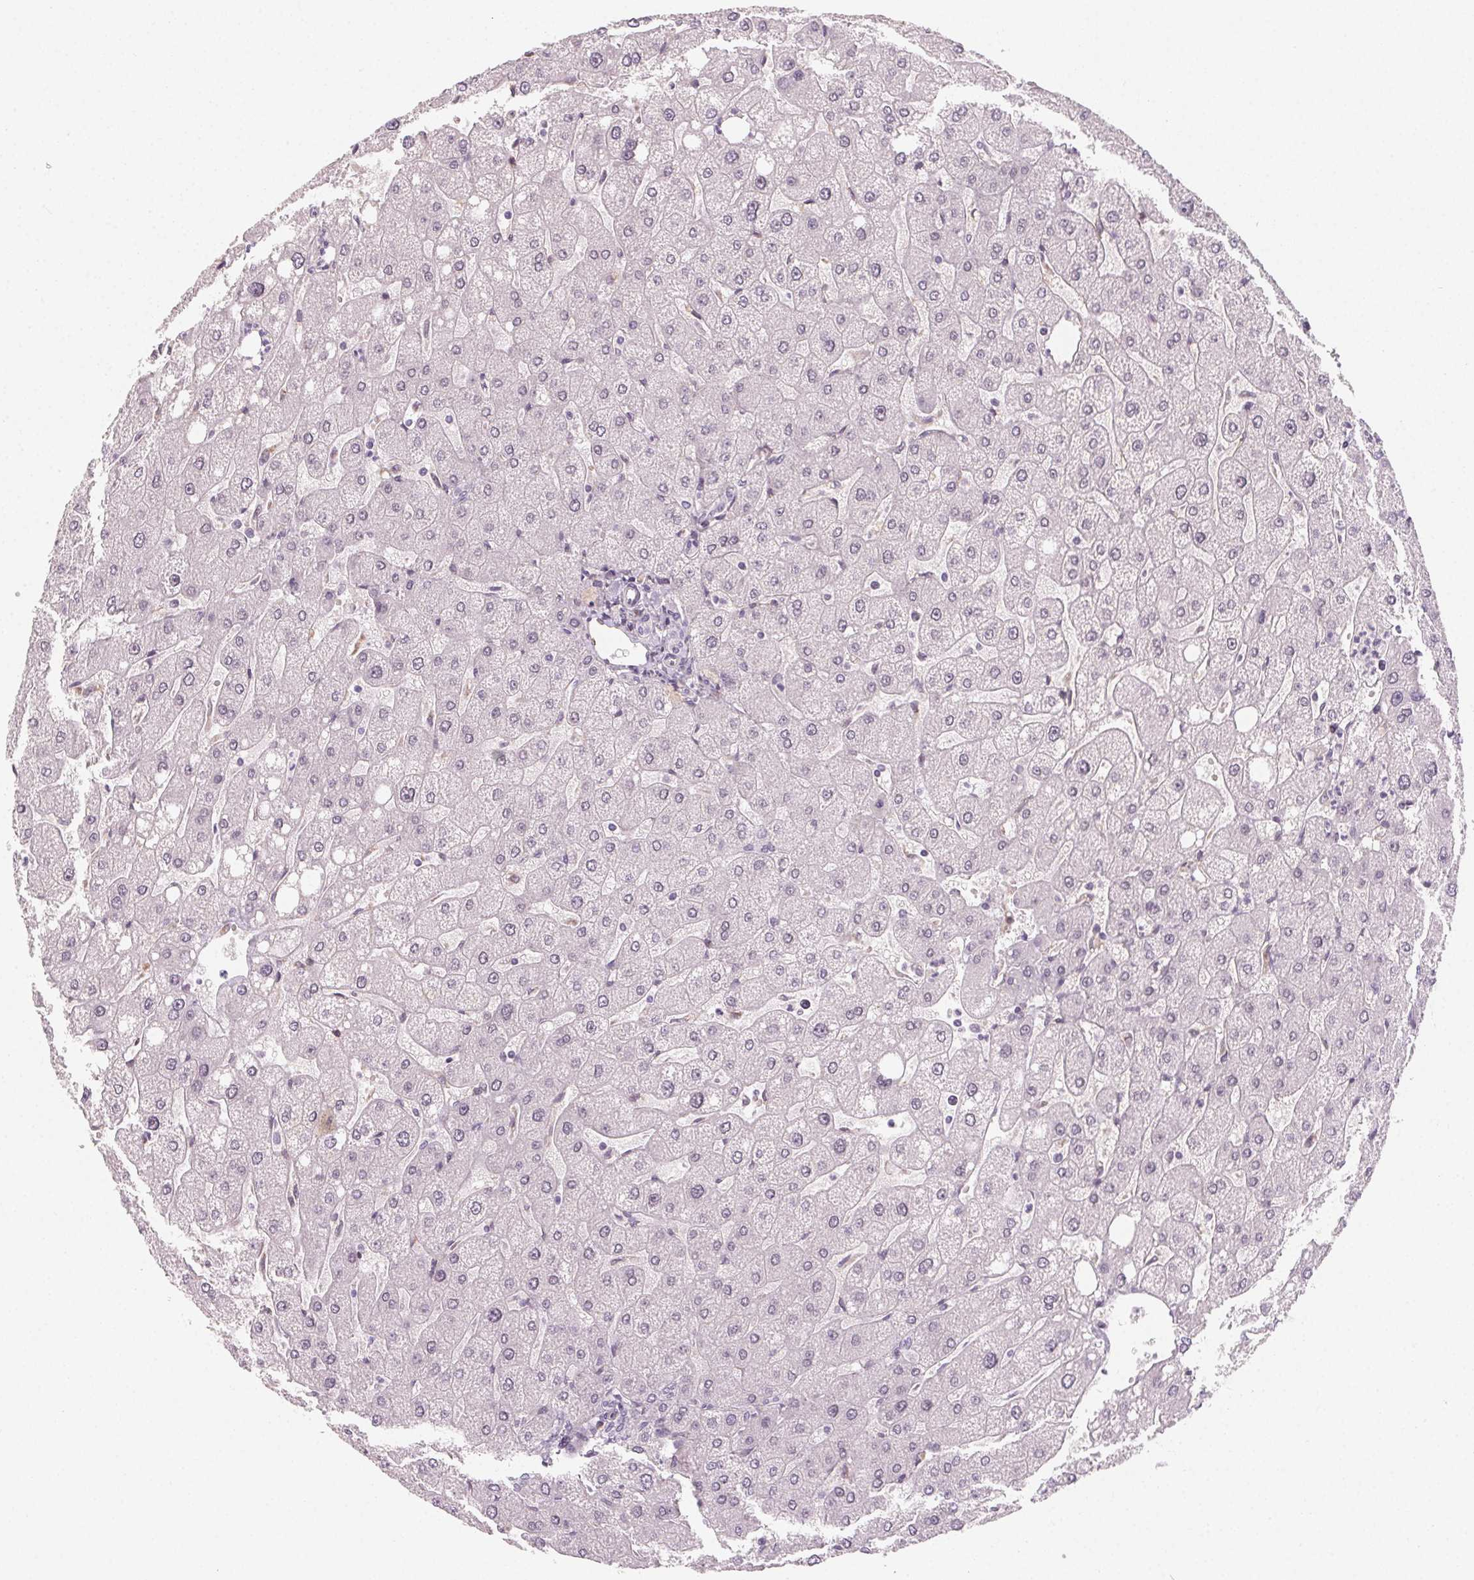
{"staining": {"intensity": "negative", "quantity": "none", "location": "none"}, "tissue": "liver", "cell_type": "Cholangiocytes", "image_type": "normal", "snomed": [{"axis": "morphology", "description": "Normal tissue, NOS"}, {"axis": "topography", "description": "Liver"}], "caption": "Cholangiocytes show no significant expression in normal liver. (DAB (3,3'-diaminobenzidine) IHC visualized using brightfield microscopy, high magnification).", "gene": "CCDC96", "patient": {"sex": "male", "age": 67}}